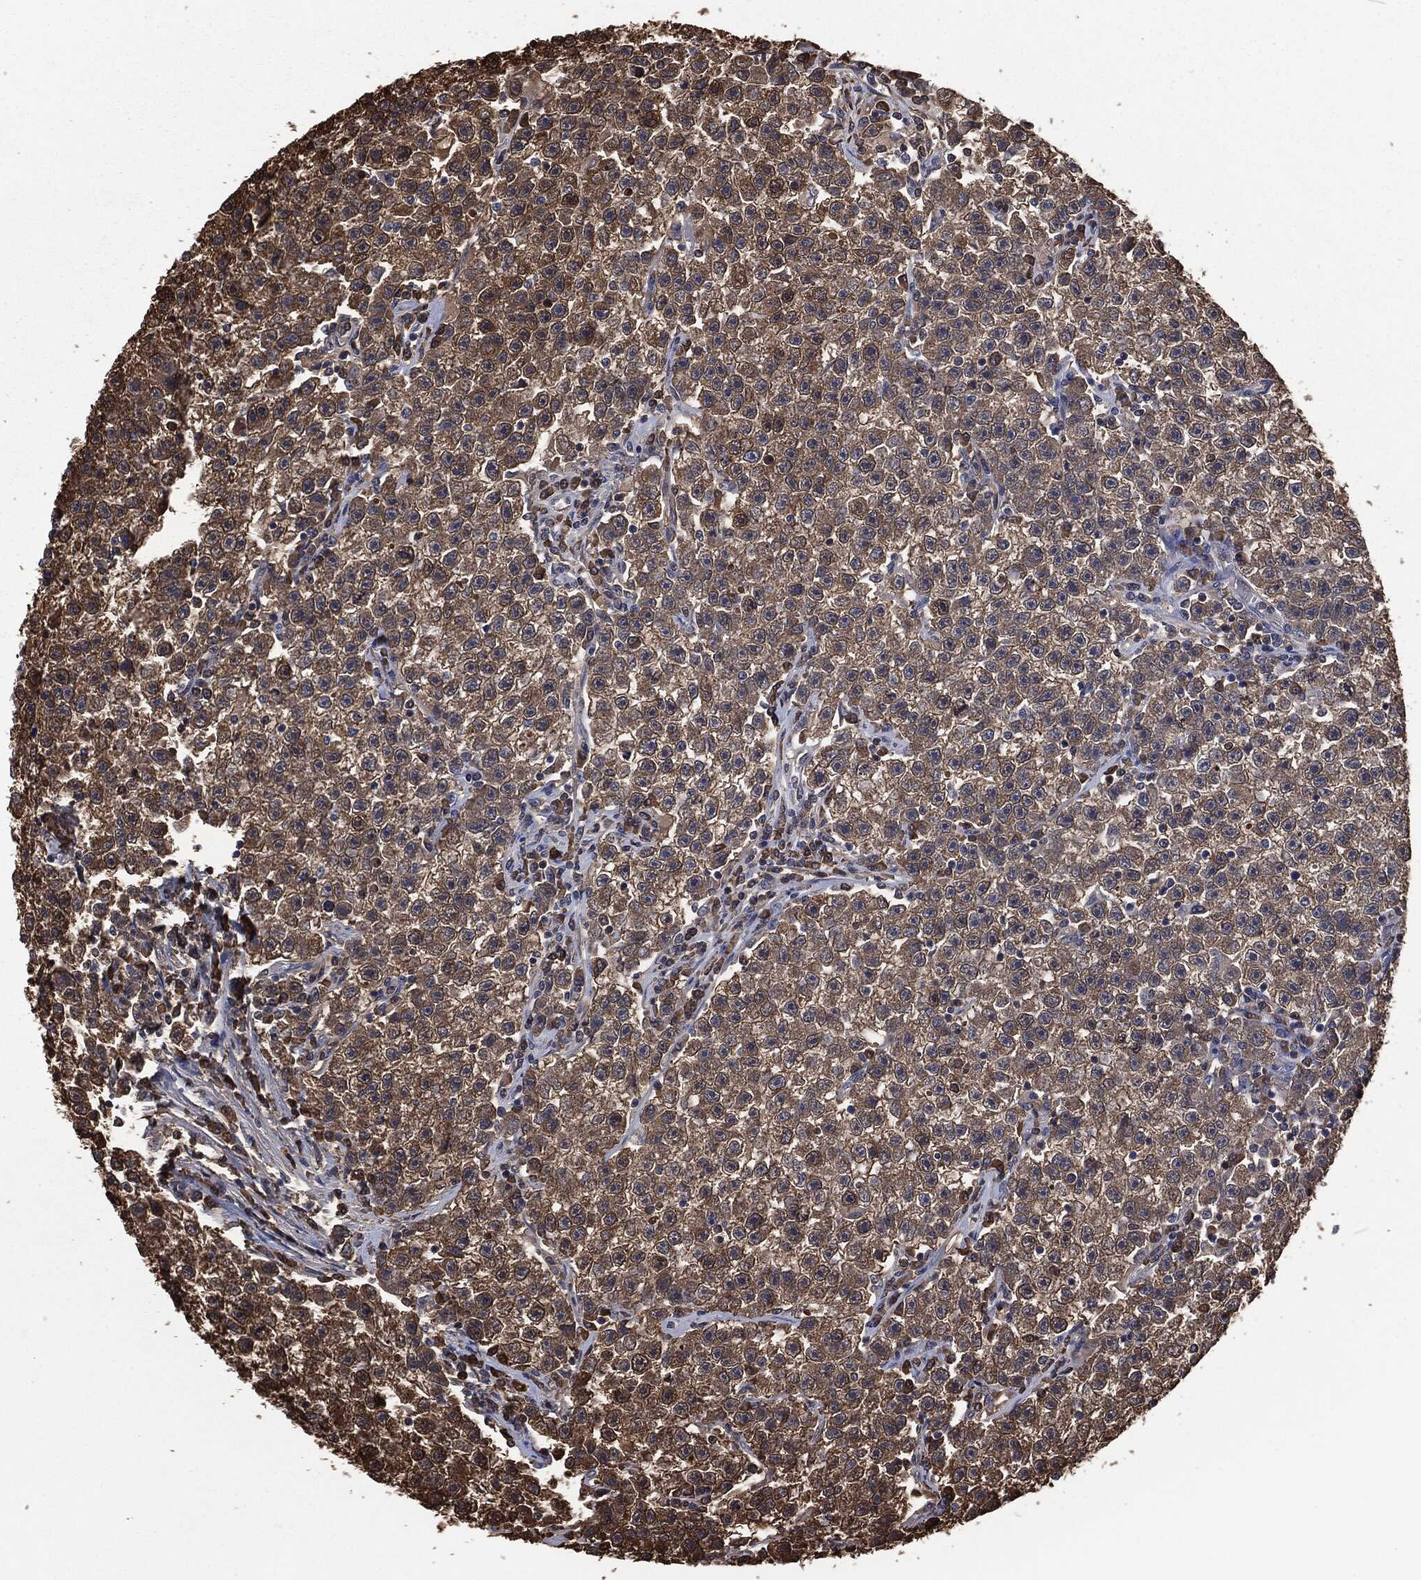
{"staining": {"intensity": "moderate", "quantity": "25%-75%", "location": "cytoplasmic/membranous"}, "tissue": "testis cancer", "cell_type": "Tumor cells", "image_type": "cancer", "snomed": [{"axis": "morphology", "description": "Seminoma, NOS"}, {"axis": "topography", "description": "Testis"}], "caption": "Testis cancer tissue reveals moderate cytoplasmic/membranous expression in approximately 25%-75% of tumor cells", "gene": "PRDX4", "patient": {"sex": "male", "age": 22}}